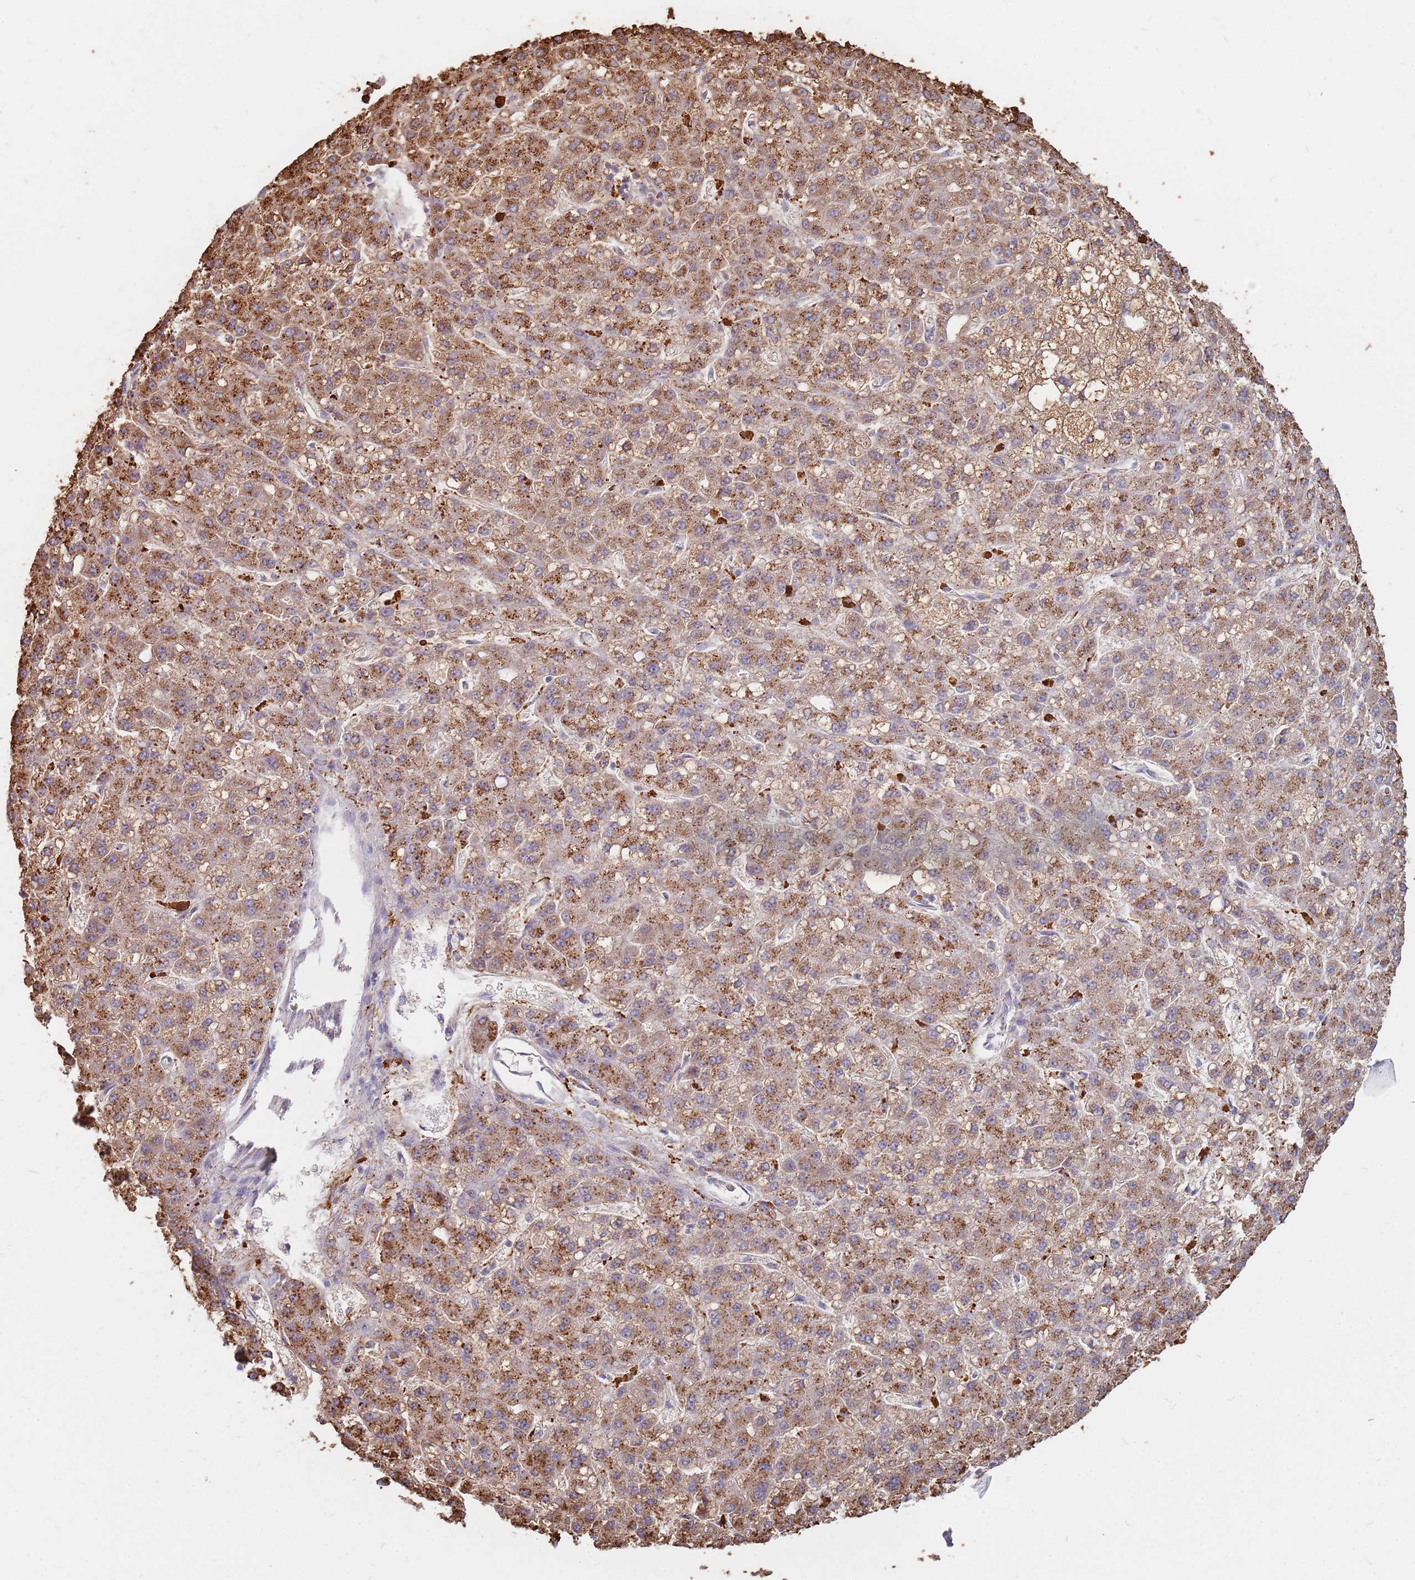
{"staining": {"intensity": "moderate", "quantity": ">75%", "location": "cytoplasmic/membranous"}, "tissue": "liver cancer", "cell_type": "Tumor cells", "image_type": "cancer", "snomed": [{"axis": "morphology", "description": "Carcinoma, Hepatocellular, NOS"}, {"axis": "topography", "description": "Liver"}], "caption": "Protein staining of hepatocellular carcinoma (liver) tissue demonstrates moderate cytoplasmic/membranous positivity in about >75% of tumor cells.", "gene": "TMEM229B", "patient": {"sex": "male", "age": 67}}